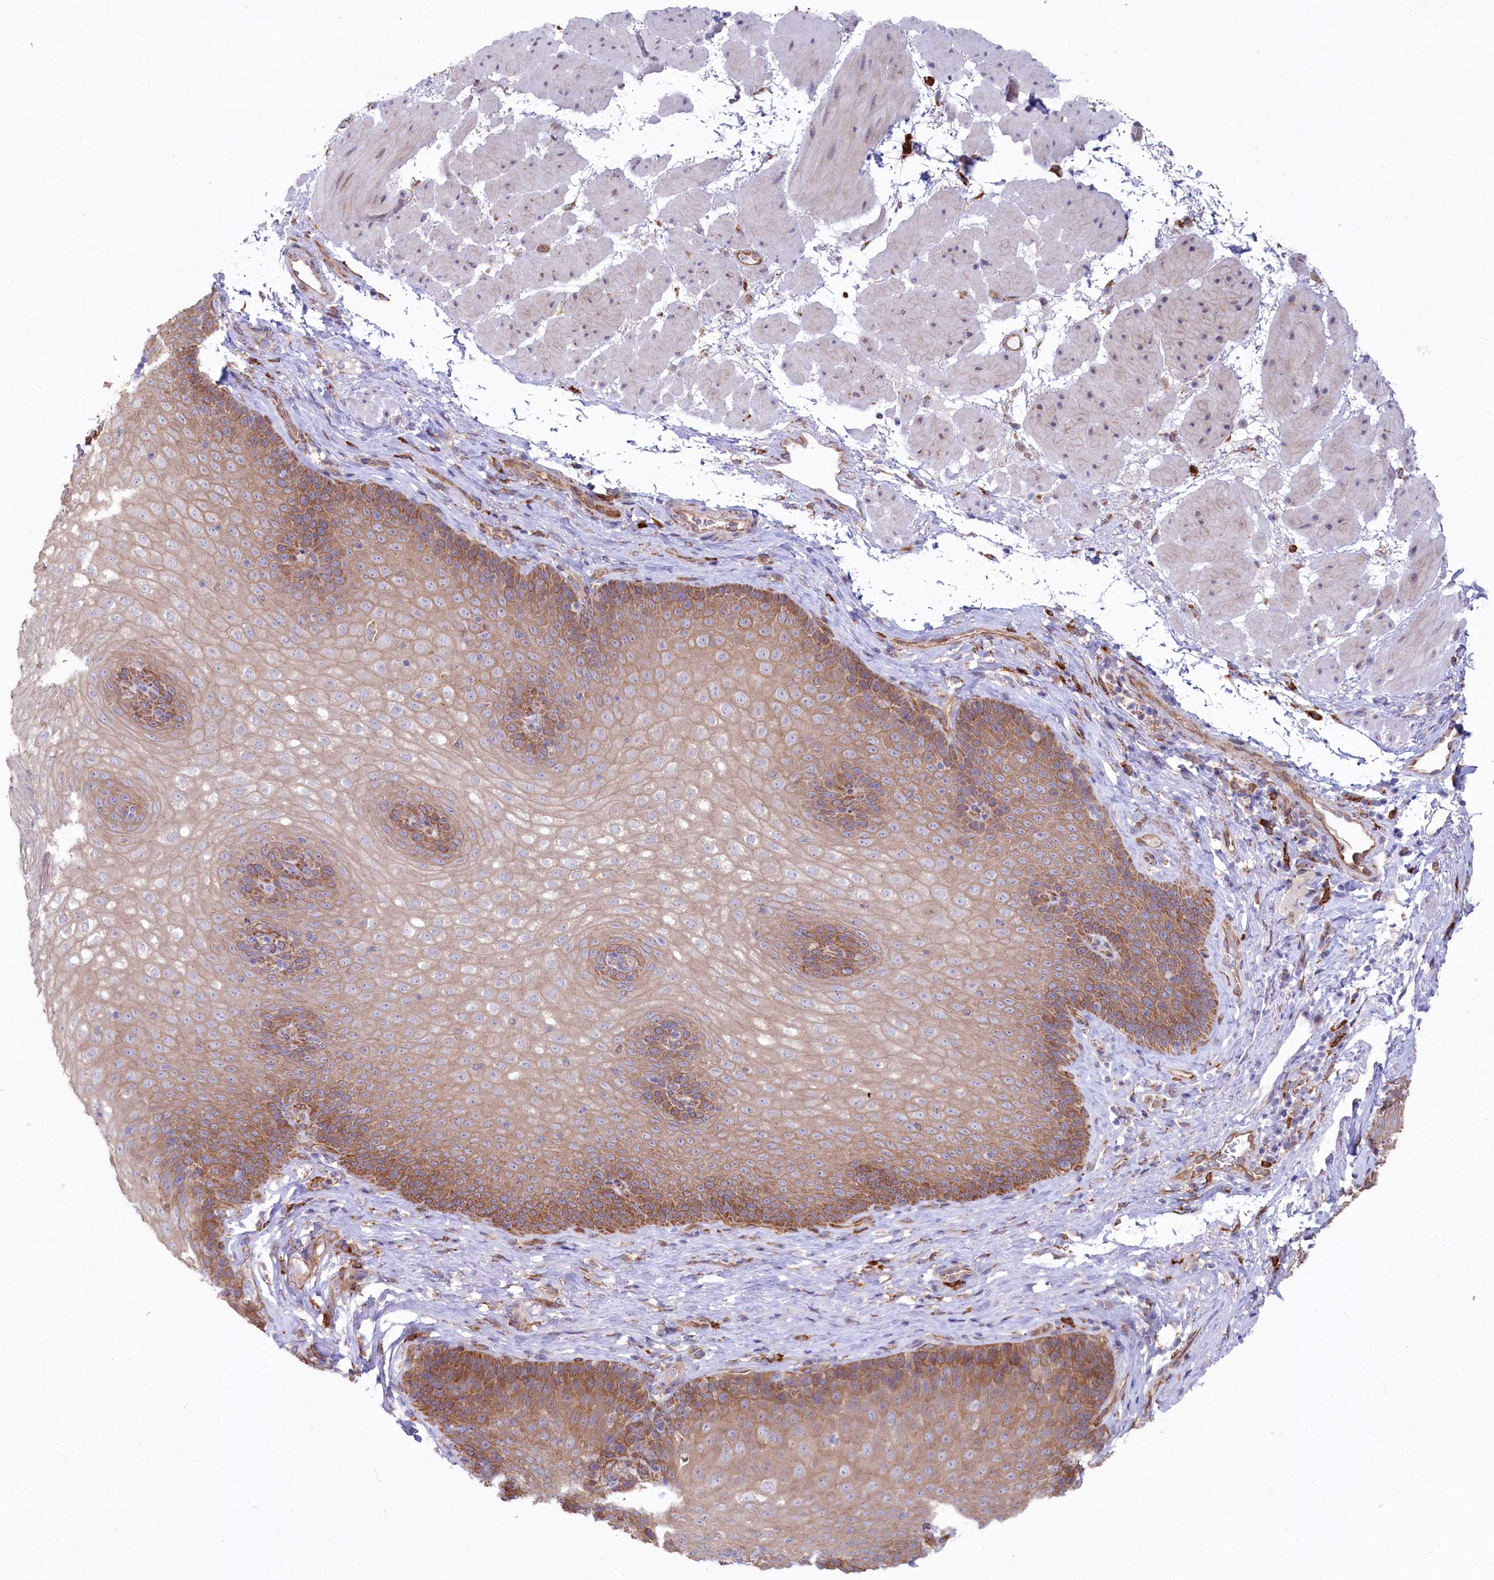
{"staining": {"intensity": "moderate", "quantity": "25%-75%", "location": "cytoplasmic/membranous"}, "tissue": "esophagus", "cell_type": "Squamous epithelial cells", "image_type": "normal", "snomed": [{"axis": "morphology", "description": "Normal tissue, NOS"}, {"axis": "topography", "description": "Esophagus"}], "caption": "Approximately 25%-75% of squamous epithelial cells in benign human esophagus reveal moderate cytoplasmic/membranous protein staining as visualized by brown immunohistochemical staining.", "gene": "CHID1", "patient": {"sex": "female", "age": 66}}